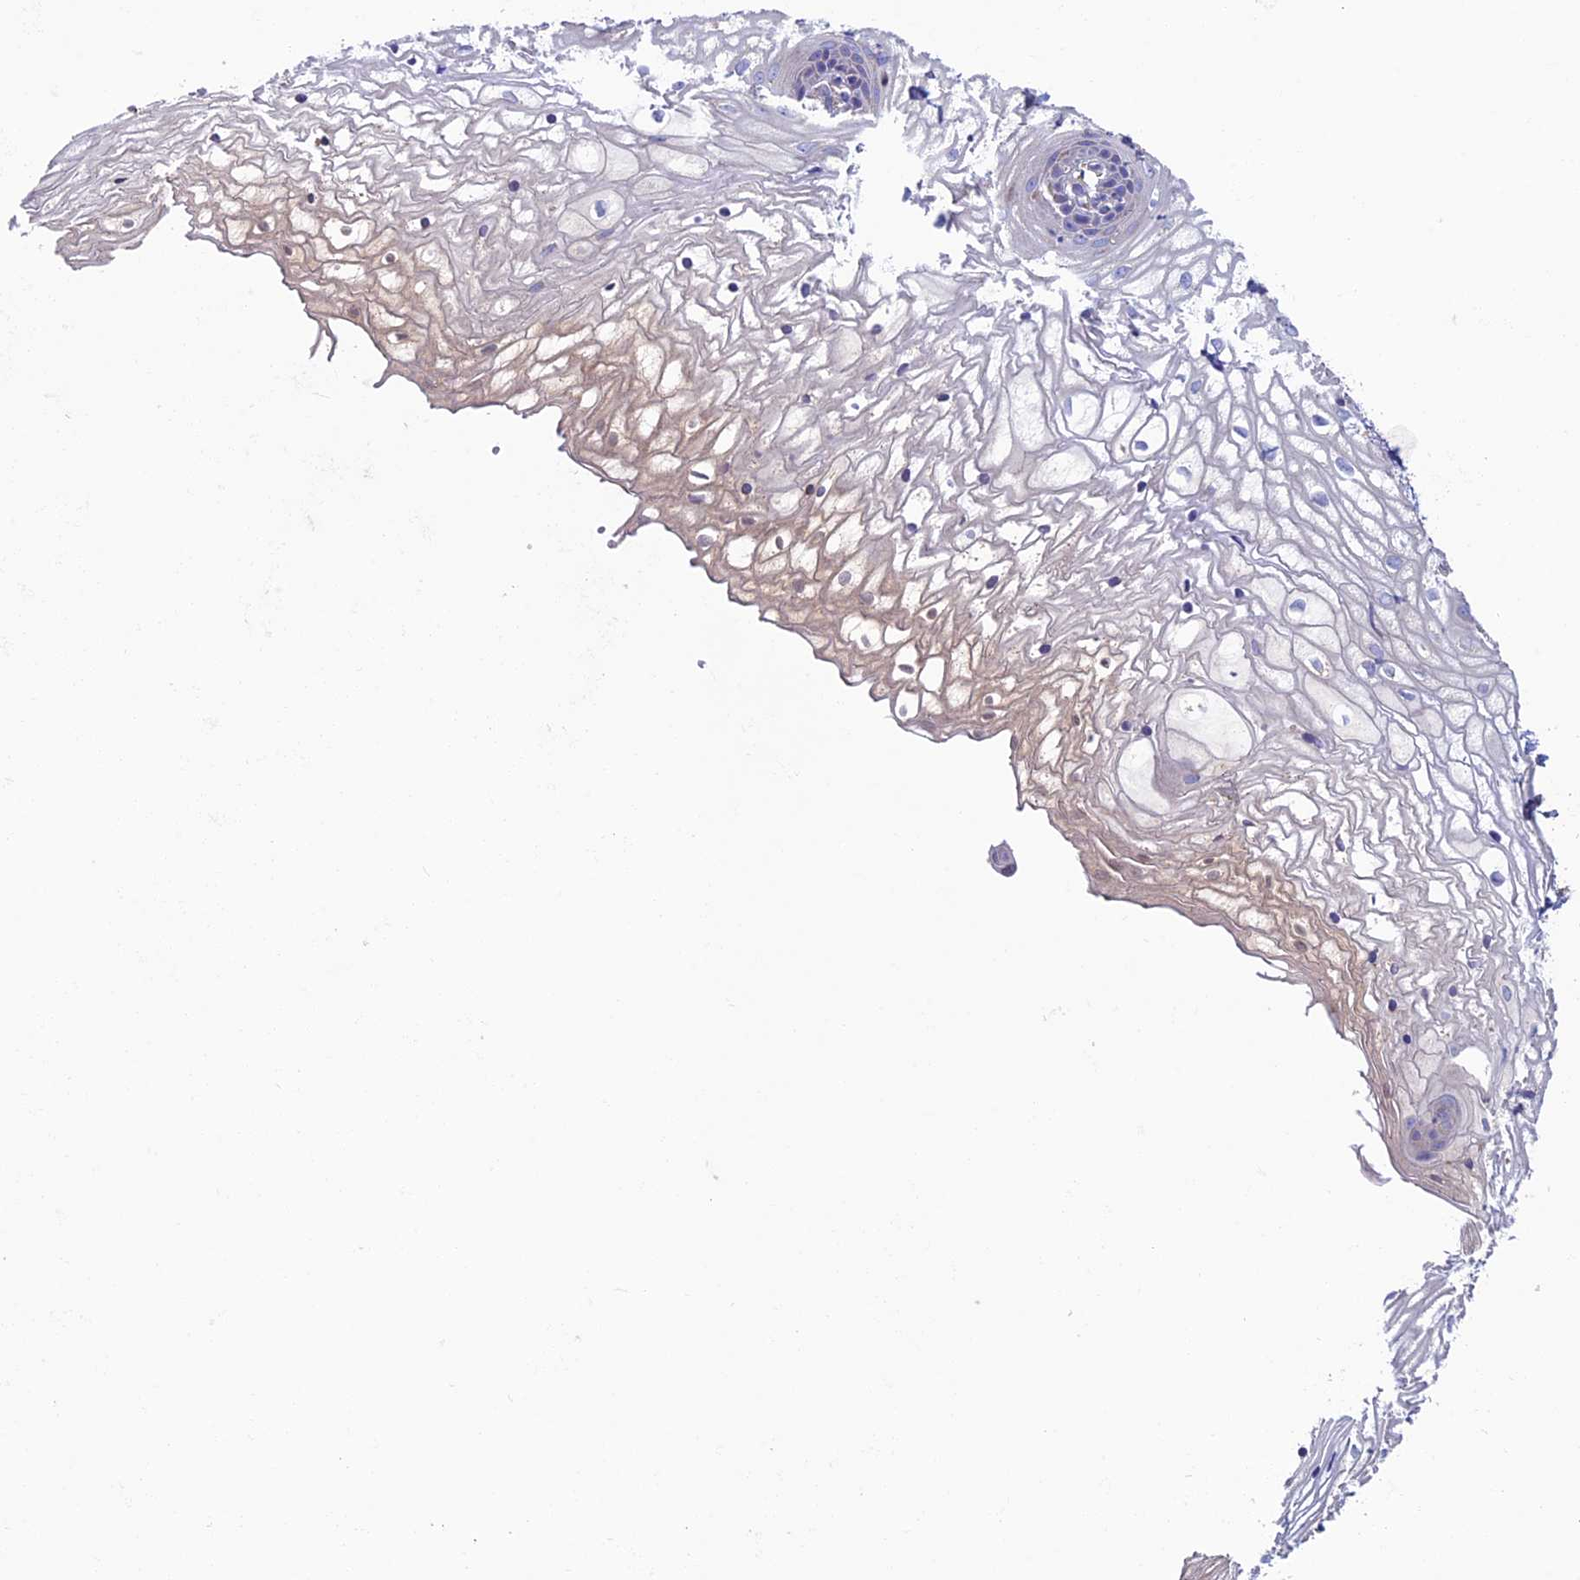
{"staining": {"intensity": "weak", "quantity": "<25%", "location": "cytoplasmic/membranous"}, "tissue": "vagina", "cell_type": "Squamous epithelial cells", "image_type": "normal", "snomed": [{"axis": "morphology", "description": "Normal tissue, NOS"}, {"axis": "topography", "description": "Vagina"}], "caption": "High magnification brightfield microscopy of normal vagina stained with DAB (3,3'-diaminobenzidine) (brown) and counterstained with hematoxylin (blue): squamous epithelial cells show no significant staining. (Immunohistochemistry, brightfield microscopy, high magnification).", "gene": "SLC15A5", "patient": {"sex": "female", "age": 34}}